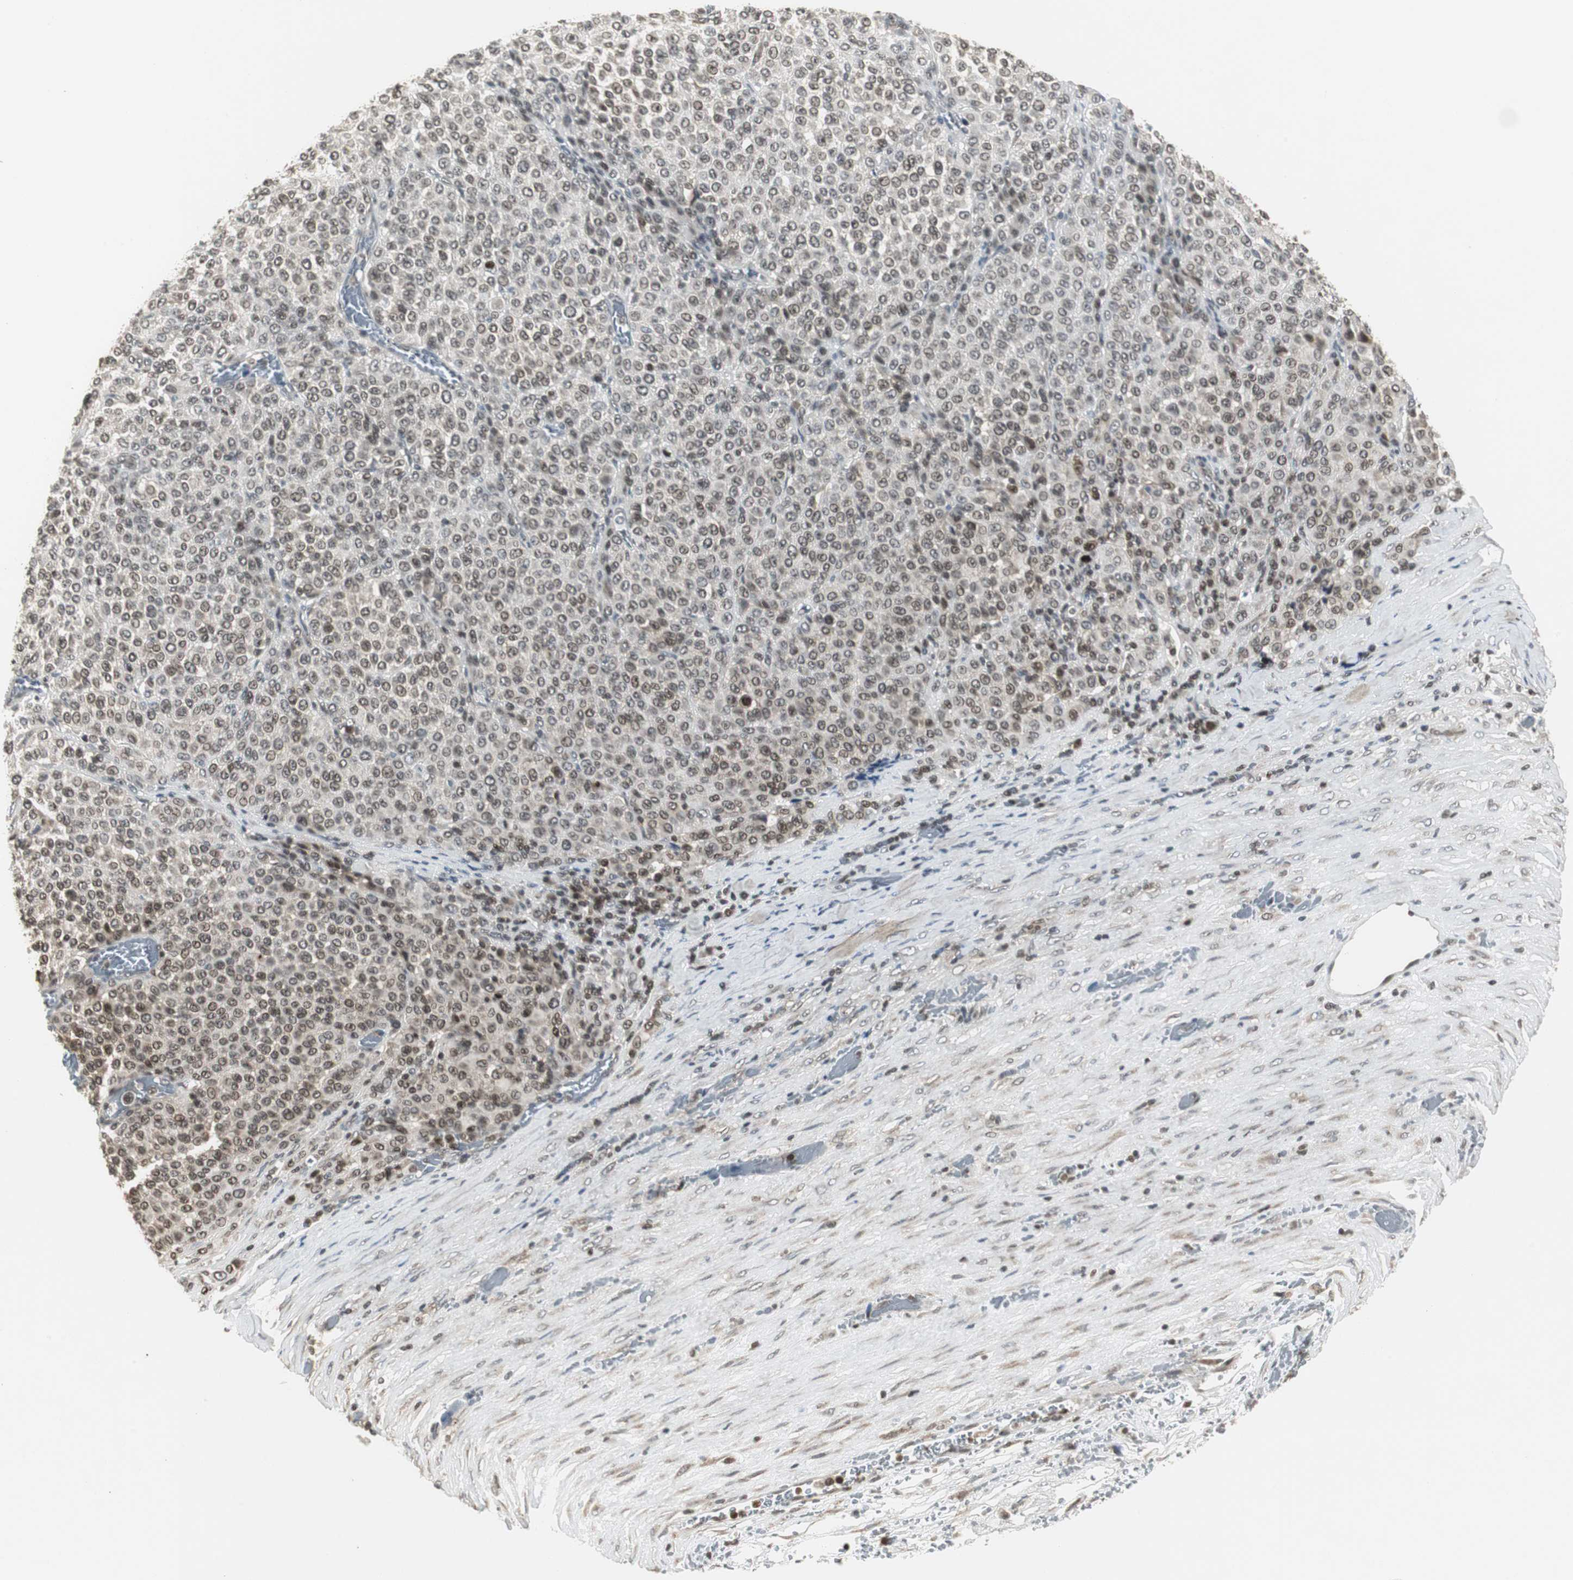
{"staining": {"intensity": "weak", "quantity": "25%-75%", "location": "cytoplasmic/membranous,nuclear"}, "tissue": "melanoma", "cell_type": "Tumor cells", "image_type": "cancer", "snomed": [{"axis": "morphology", "description": "Malignant melanoma, Metastatic site"}, {"axis": "topography", "description": "Pancreas"}], "caption": "An IHC histopathology image of neoplastic tissue is shown. Protein staining in brown labels weak cytoplasmic/membranous and nuclear positivity in malignant melanoma (metastatic site) within tumor cells.", "gene": "MPG", "patient": {"sex": "female", "age": 30}}